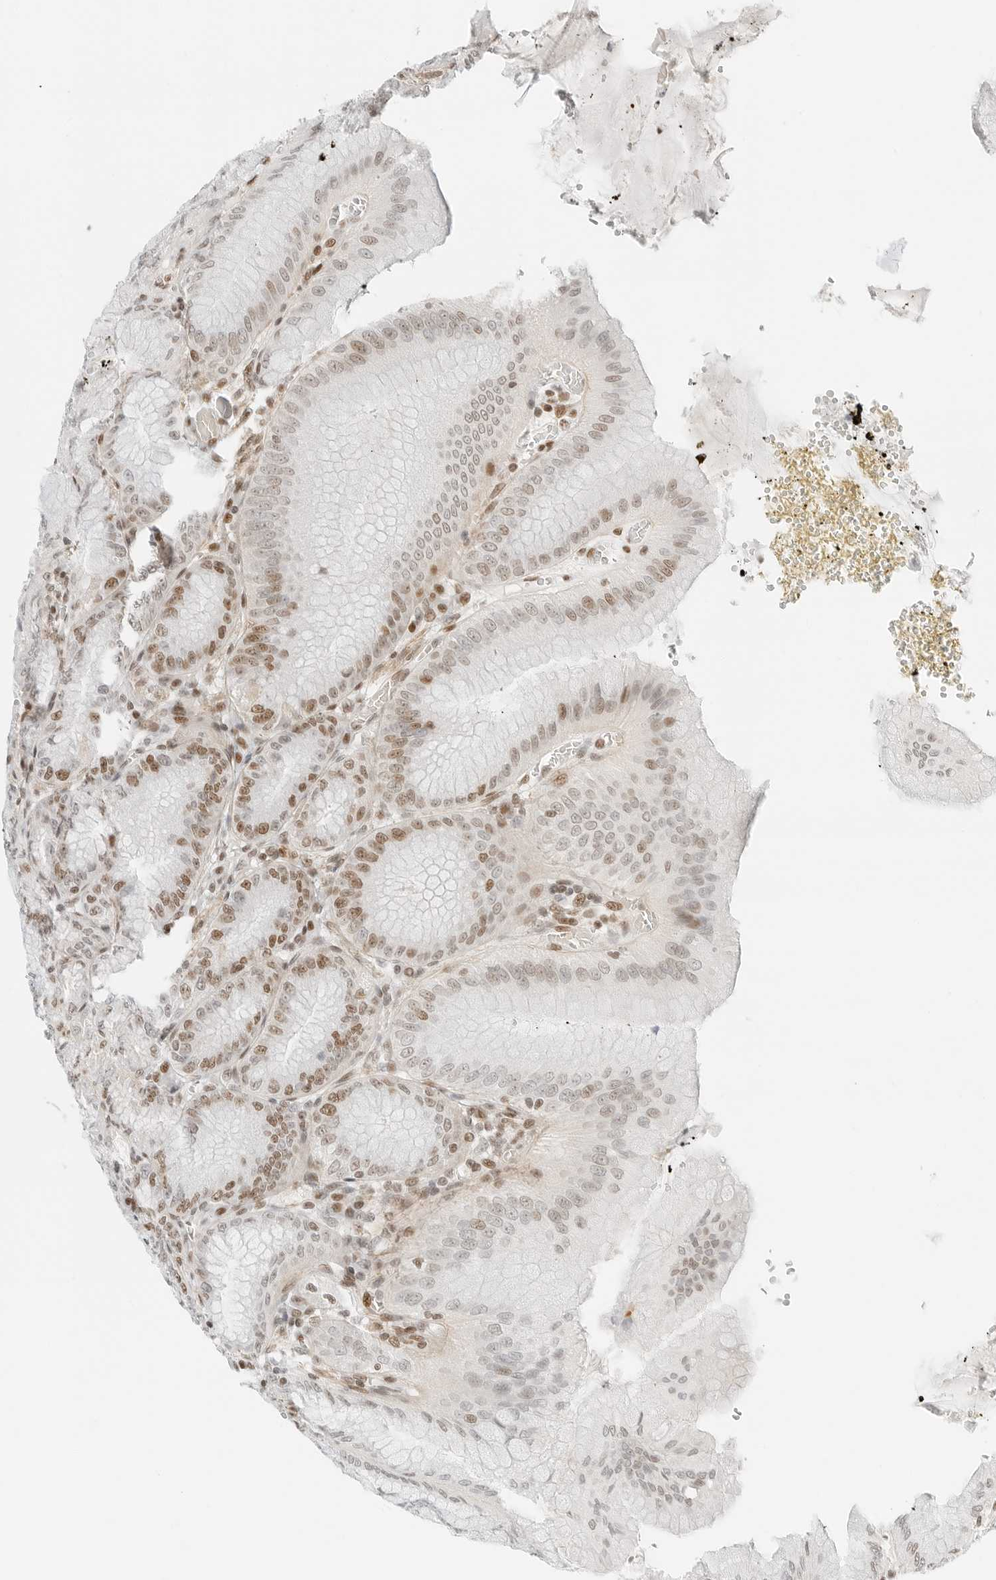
{"staining": {"intensity": "strong", "quantity": "25%-75%", "location": "nuclear"}, "tissue": "stomach", "cell_type": "Glandular cells", "image_type": "normal", "snomed": [{"axis": "morphology", "description": "Normal tissue, NOS"}, {"axis": "topography", "description": "Stomach, lower"}], "caption": "A brown stain shows strong nuclear expression of a protein in glandular cells of normal stomach.", "gene": "CRTC2", "patient": {"sex": "male", "age": 71}}